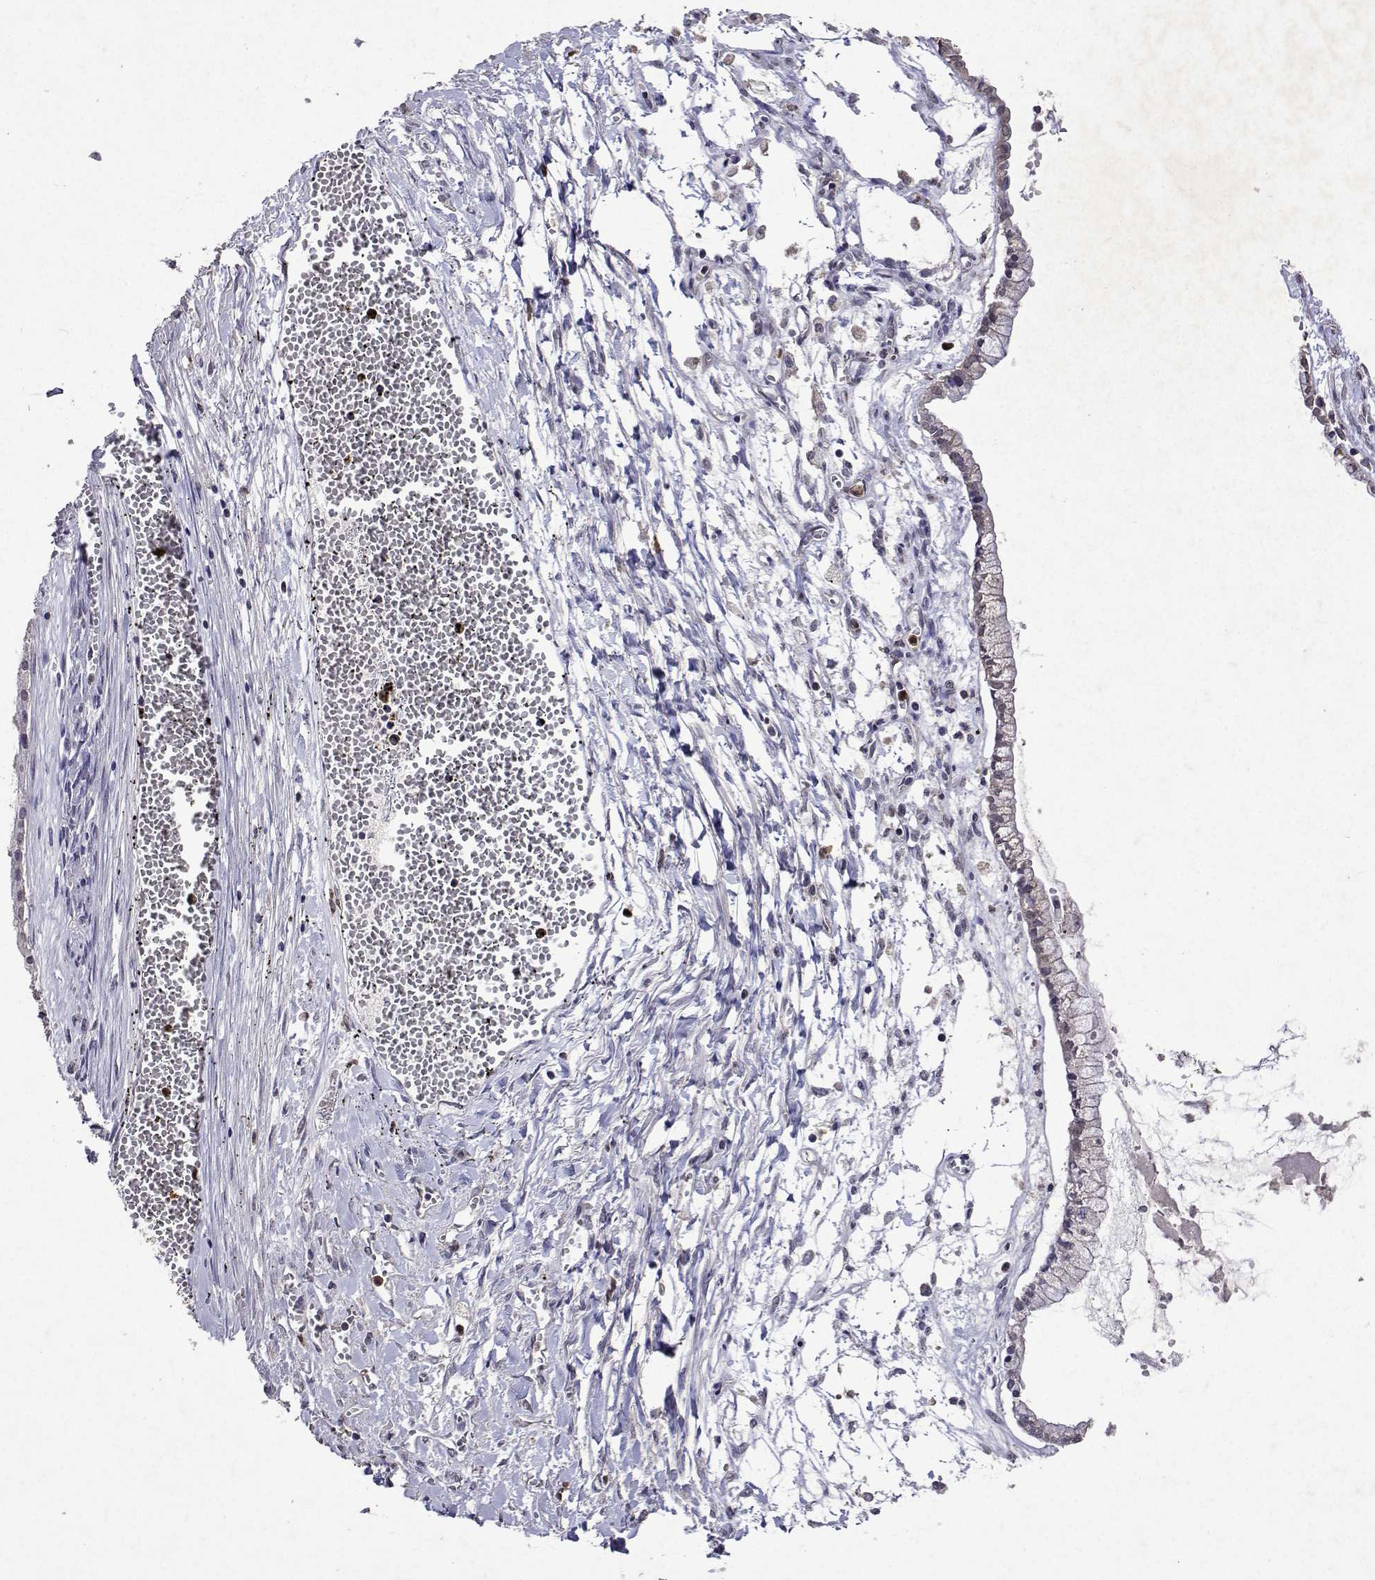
{"staining": {"intensity": "negative", "quantity": "none", "location": "none"}, "tissue": "ovarian cancer", "cell_type": "Tumor cells", "image_type": "cancer", "snomed": [{"axis": "morphology", "description": "Cystadenocarcinoma, mucinous, NOS"}, {"axis": "topography", "description": "Ovary"}], "caption": "A high-resolution photomicrograph shows immunohistochemistry staining of ovarian cancer (mucinous cystadenocarcinoma), which demonstrates no significant staining in tumor cells.", "gene": "APAF1", "patient": {"sex": "female", "age": 67}}